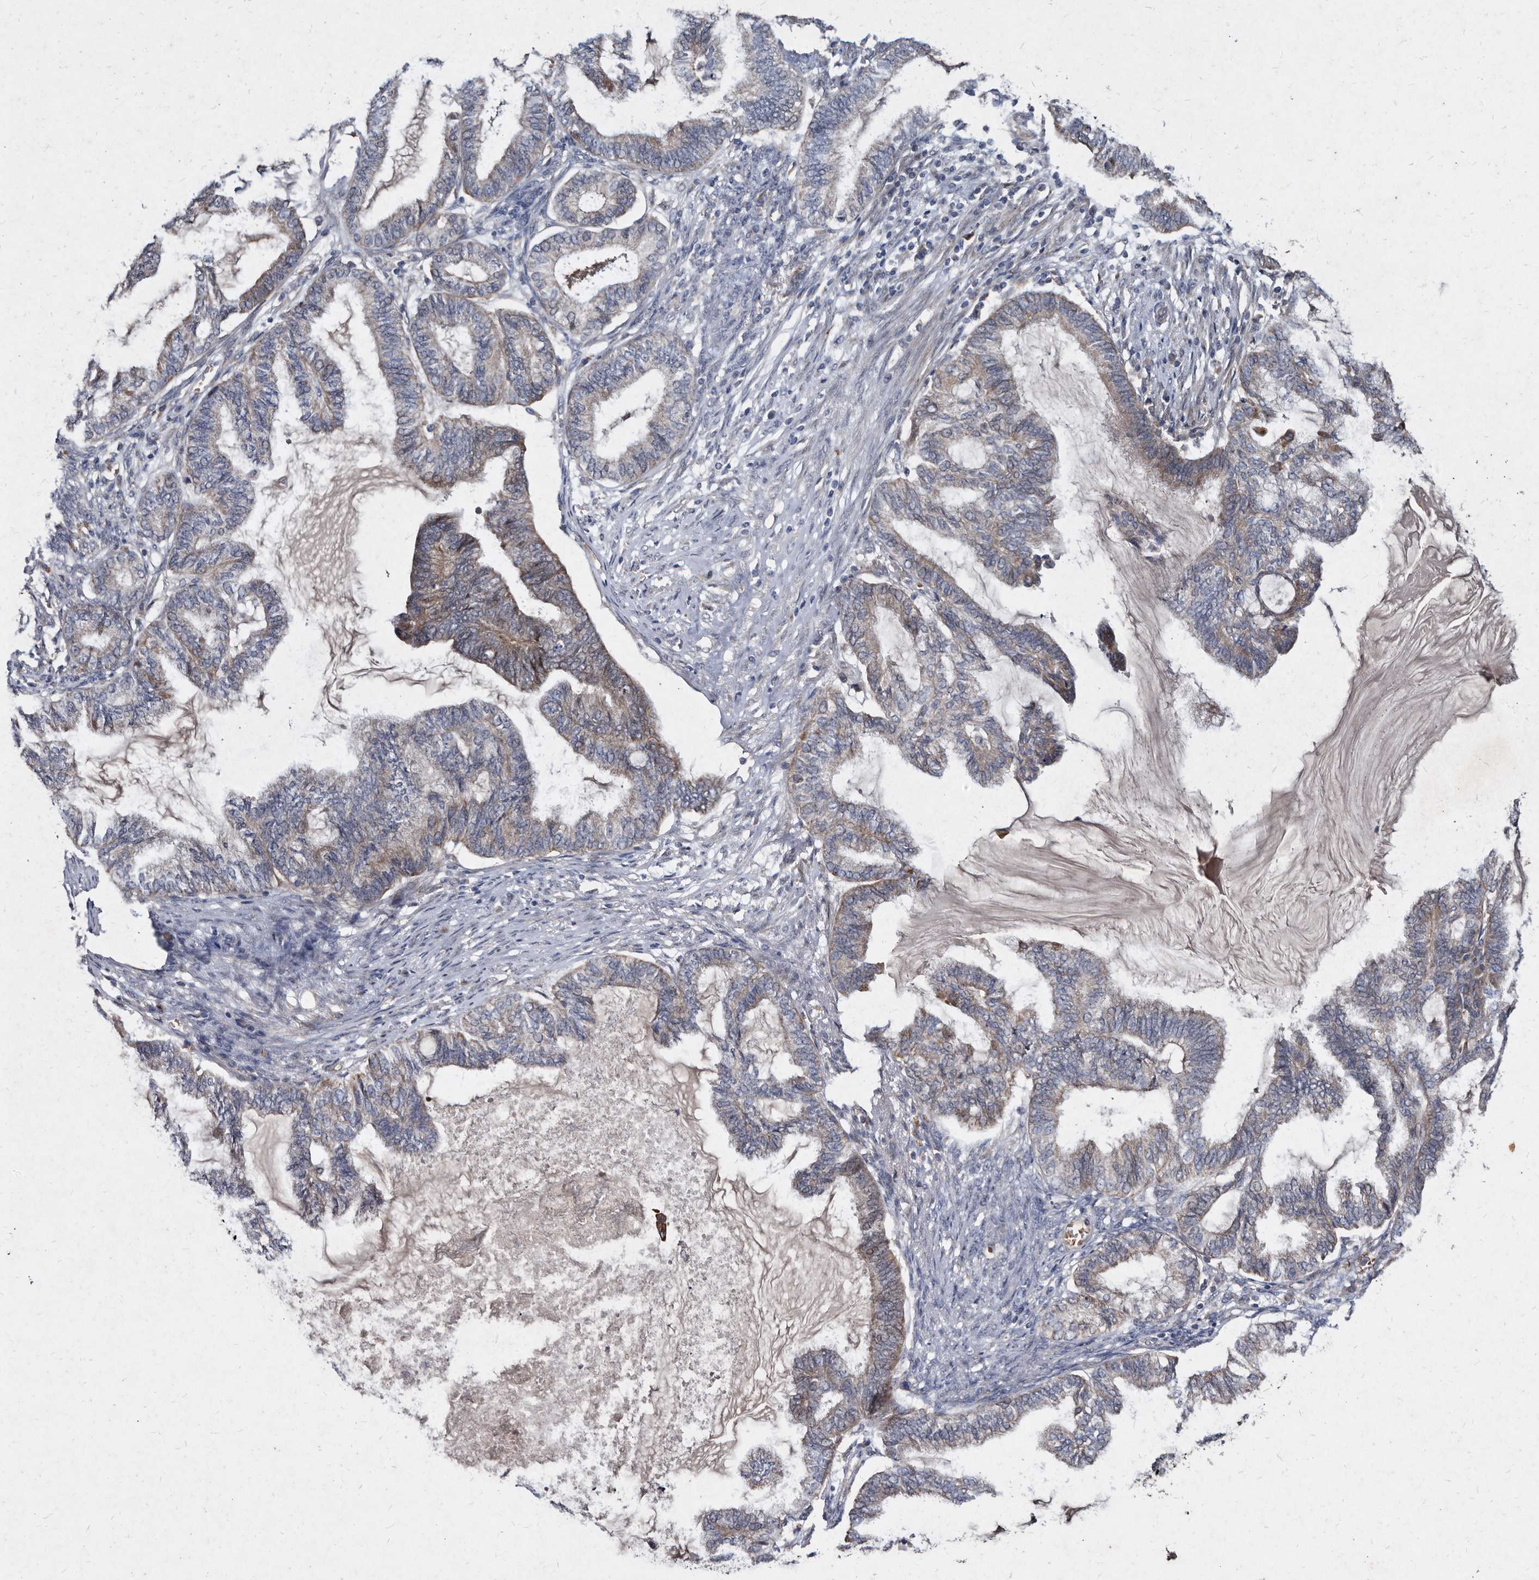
{"staining": {"intensity": "weak", "quantity": "<25%", "location": "cytoplasmic/membranous"}, "tissue": "endometrial cancer", "cell_type": "Tumor cells", "image_type": "cancer", "snomed": [{"axis": "morphology", "description": "Adenocarcinoma, NOS"}, {"axis": "topography", "description": "Endometrium"}], "caption": "High magnification brightfield microscopy of endometrial cancer (adenocarcinoma) stained with DAB (3,3'-diaminobenzidine) (brown) and counterstained with hematoxylin (blue): tumor cells show no significant expression.", "gene": "YPEL3", "patient": {"sex": "female", "age": 86}}